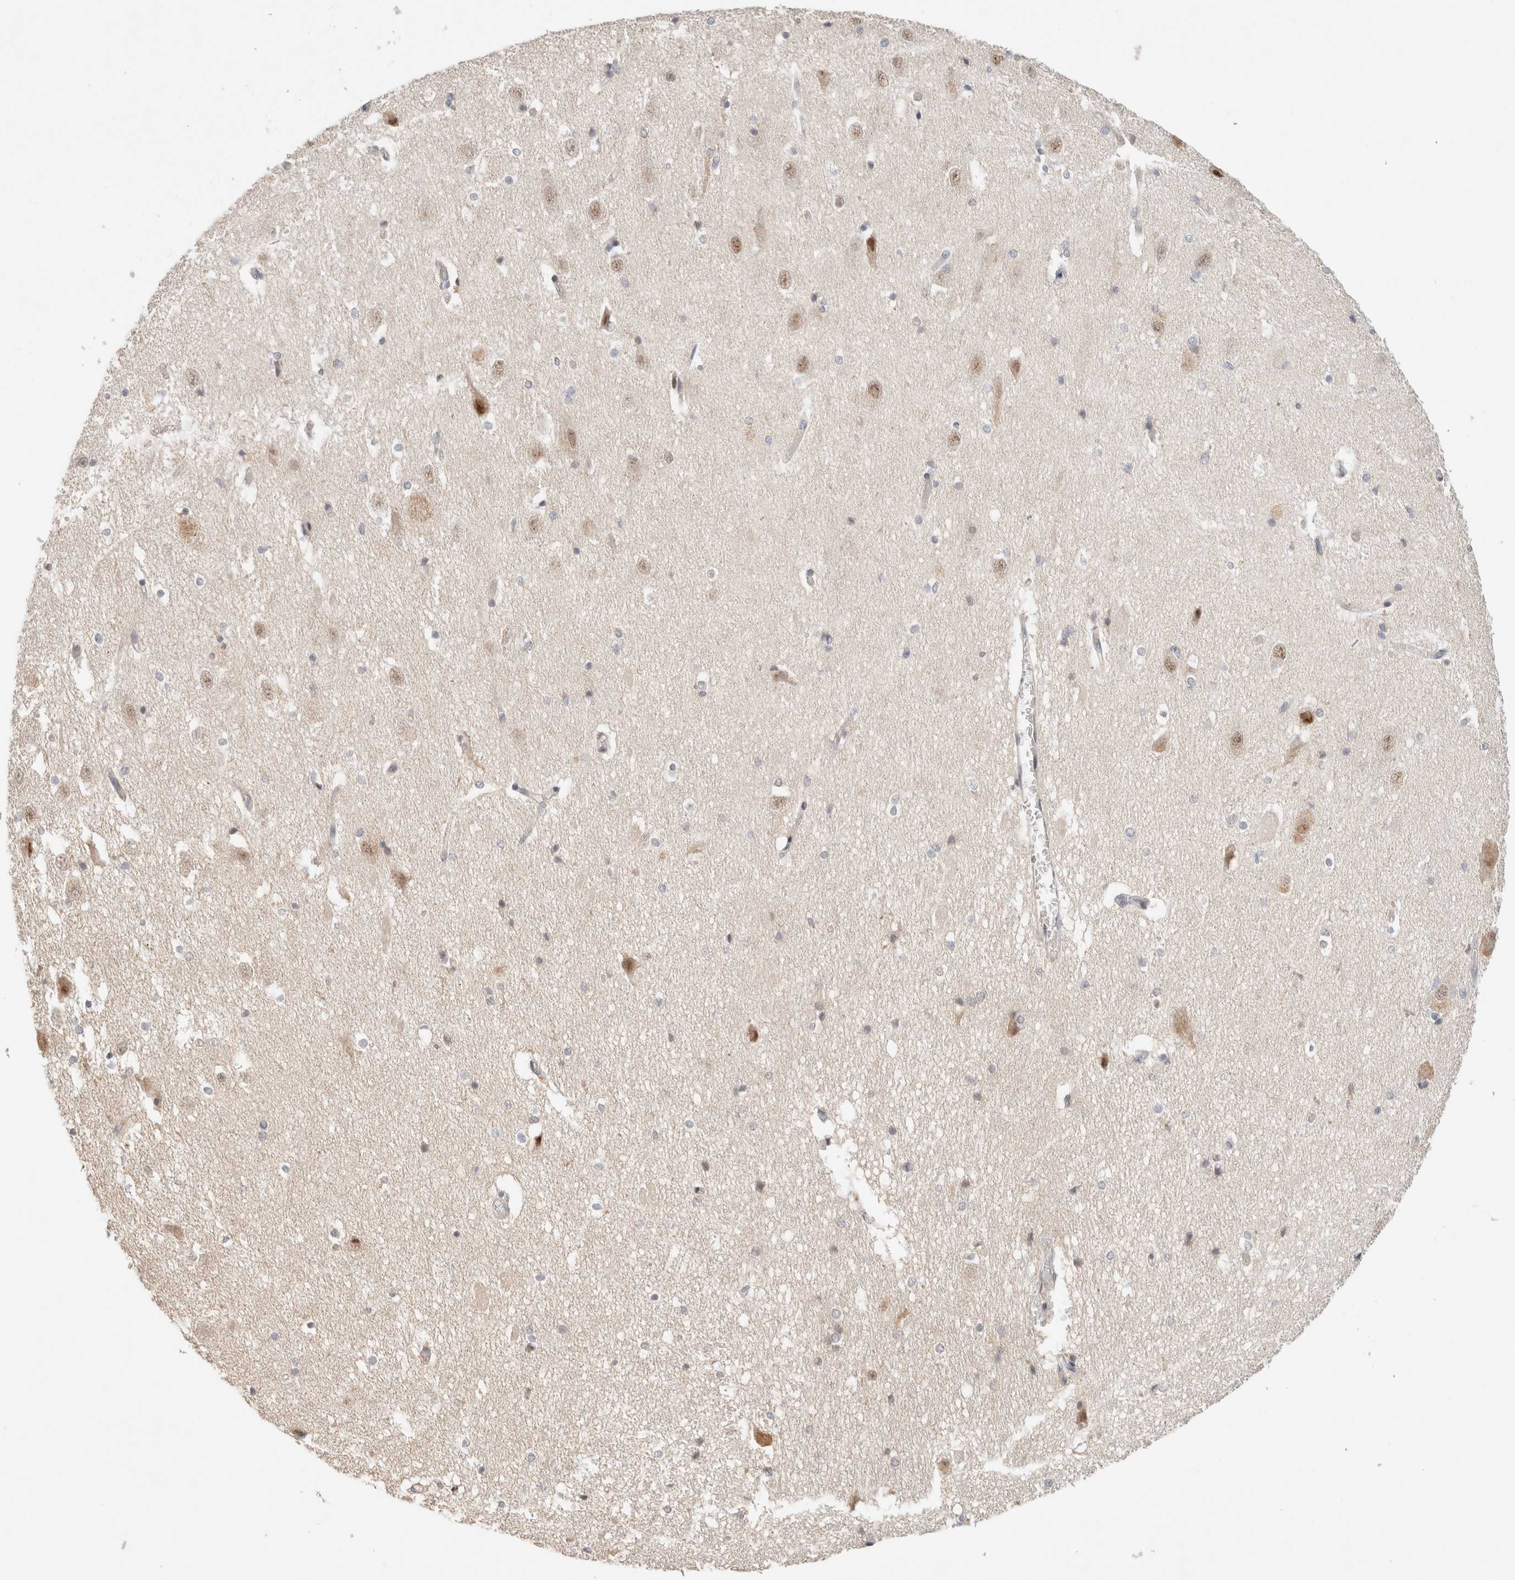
{"staining": {"intensity": "negative", "quantity": "none", "location": "none"}, "tissue": "hippocampus", "cell_type": "Glial cells", "image_type": "normal", "snomed": [{"axis": "morphology", "description": "Normal tissue, NOS"}, {"axis": "topography", "description": "Hippocampus"}], "caption": "This is an immunohistochemistry photomicrograph of benign hippocampus. There is no staining in glial cells.", "gene": "MRM3", "patient": {"sex": "female", "age": 19}}